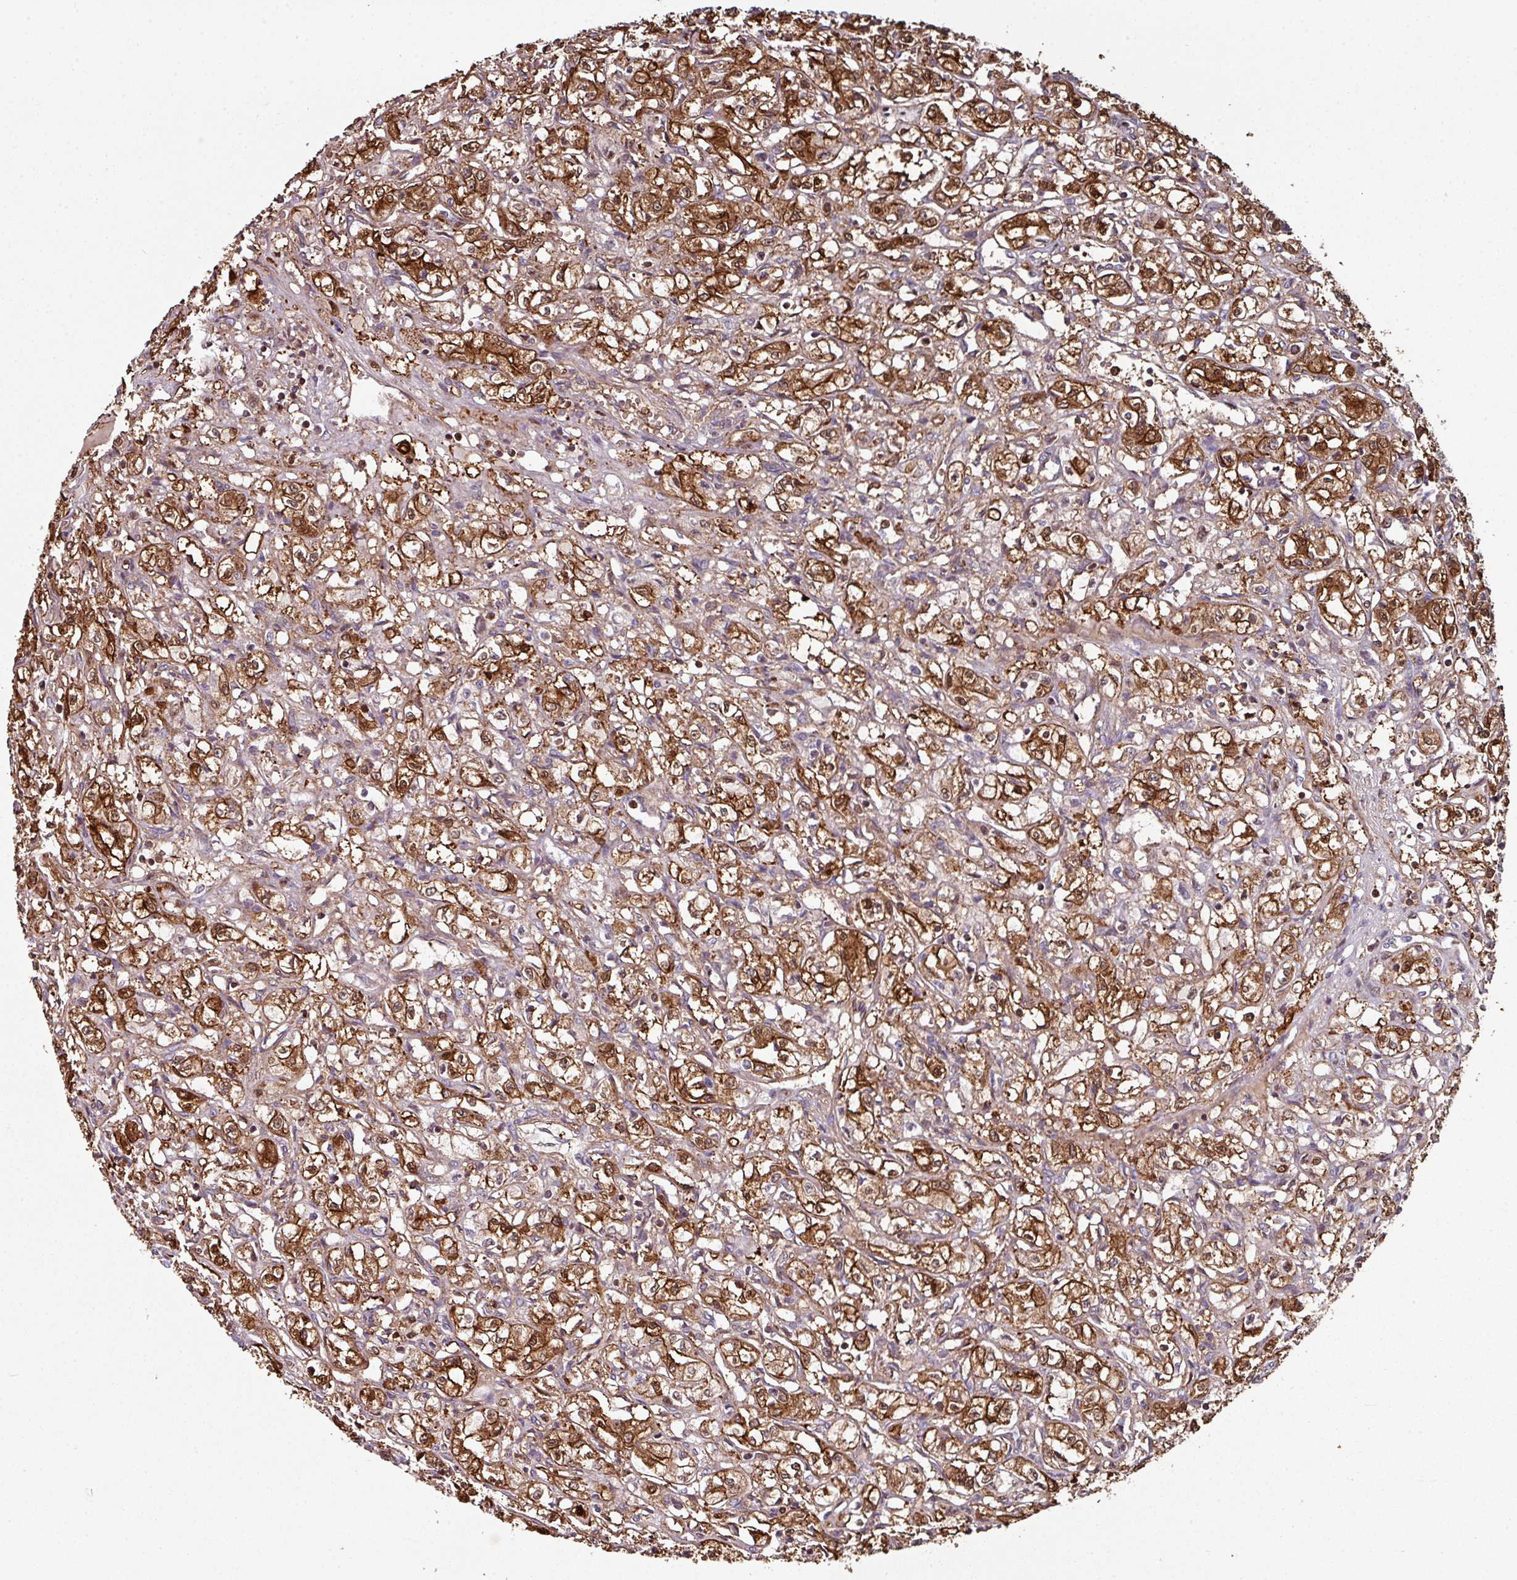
{"staining": {"intensity": "strong", "quantity": ">75%", "location": "cytoplasmic/membranous,nuclear"}, "tissue": "renal cancer", "cell_type": "Tumor cells", "image_type": "cancer", "snomed": [{"axis": "morphology", "description": "Adenocarcinoma, NOS"}, {"axis": "topography", "description": "Kidney"}], "caption": "An image of human renal adenocarcinoma stained for a protein reveals strong cytoplasmic/membranous and nuclear brown staining in tumor cells.", "gene": "ANO9", "patient": {"sex": "male", "age": 56}}